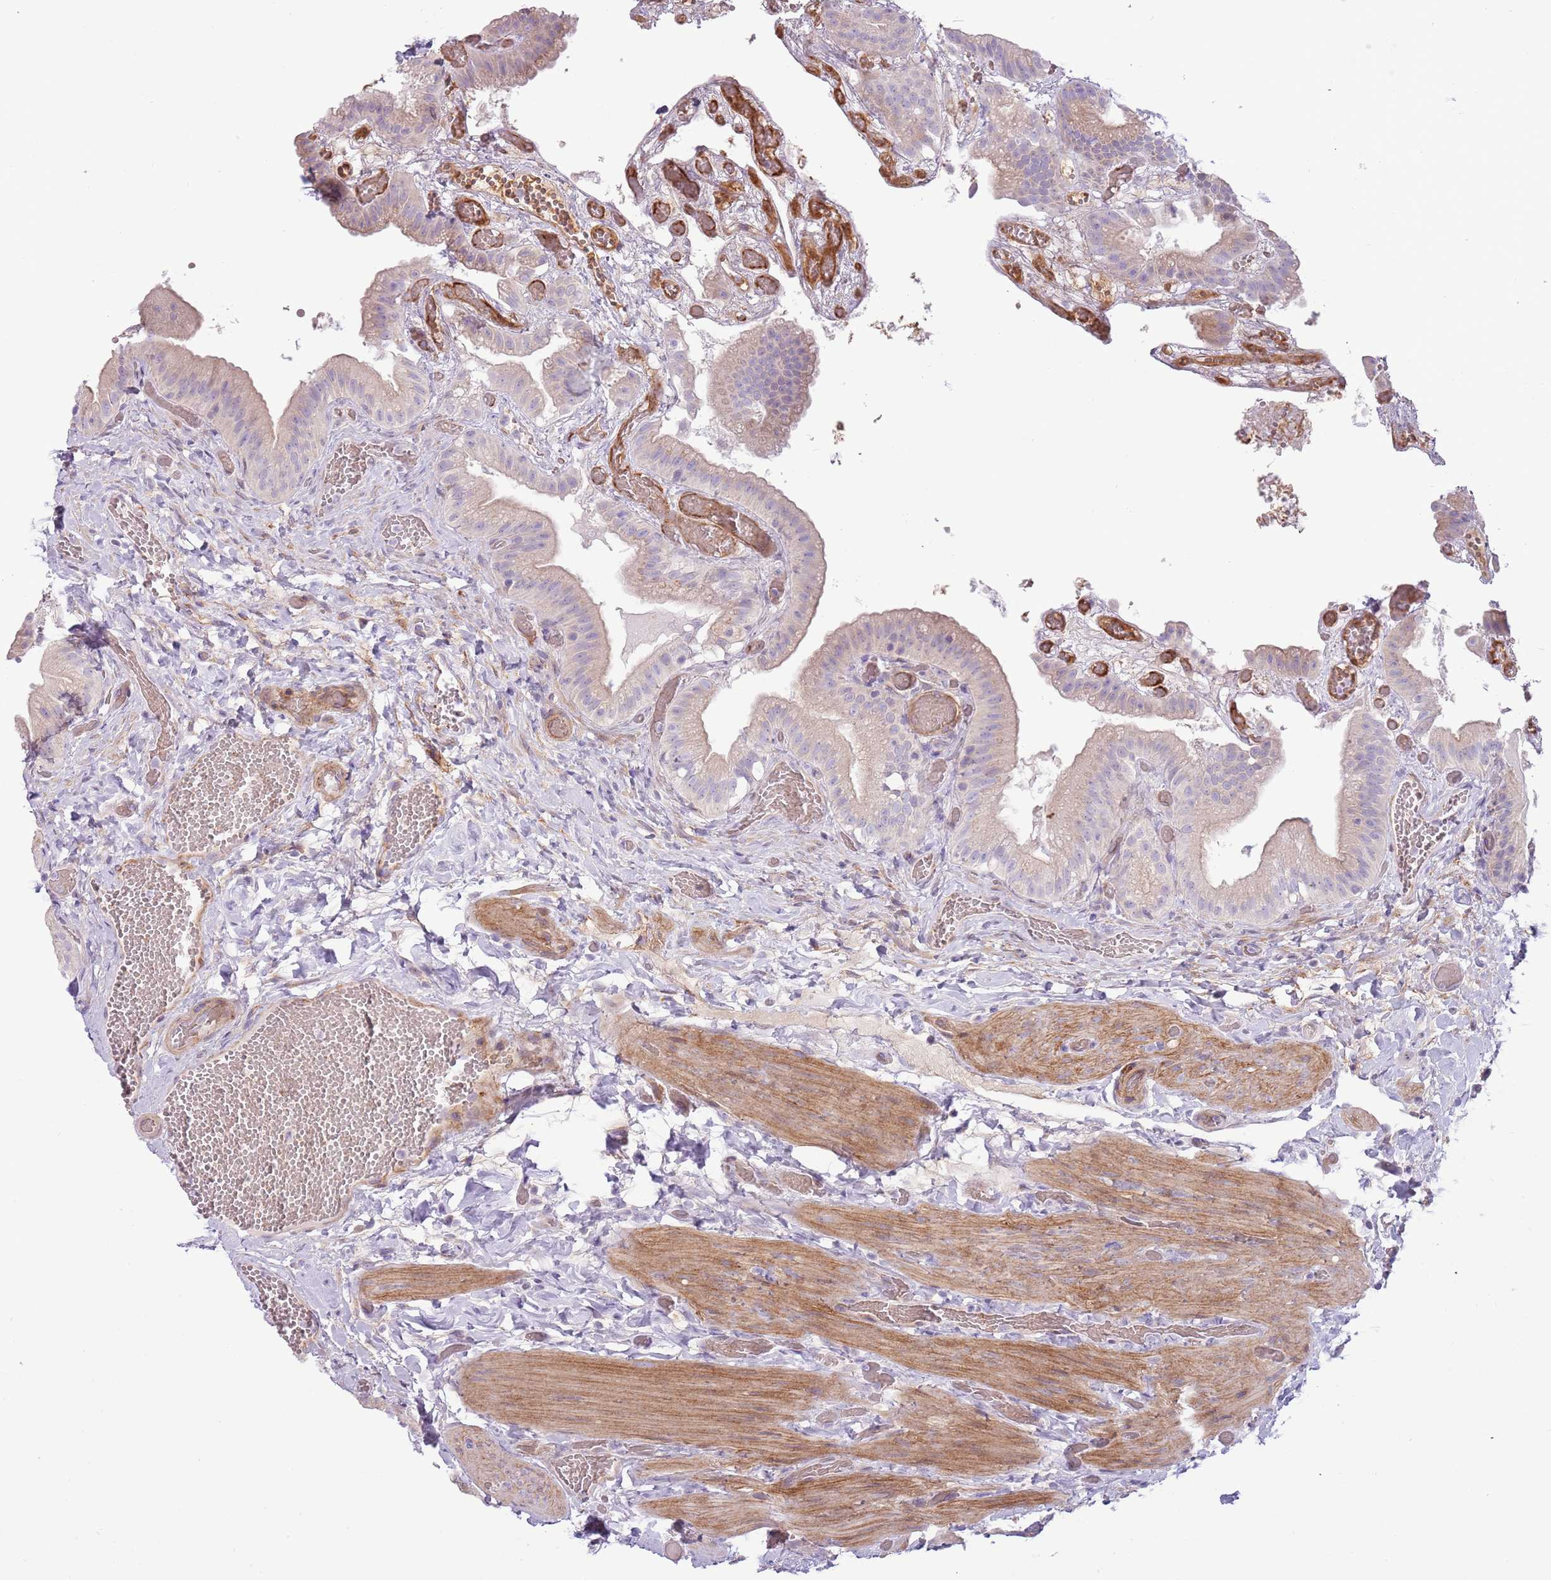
{"staining": {"intensity": "weak", "quantity": "25%-75%", "location": "cytoplasmic/membranous"}, "tissue": "gallbladder", "cell_type": "Glandular cells", "image_type": "normal", "snomed": [{"axis": "morphology", "description": "Normal tissue, NOS"}, {"axis": "topography", "description": "Gallbladder"}], "caption": "Immunohistochemistry (IHC) (DAB (3,3'-diaminobenzidine)) staining of benign gallbladder reveals weak cytoplasmic/membranous protein positivity in approximately 25%-75% of glandular cells. (DAB = brown stain, brightfield microscopy at high magnification).", "gene": "MRO", "patient": {"sex": "female", "age": 64}}